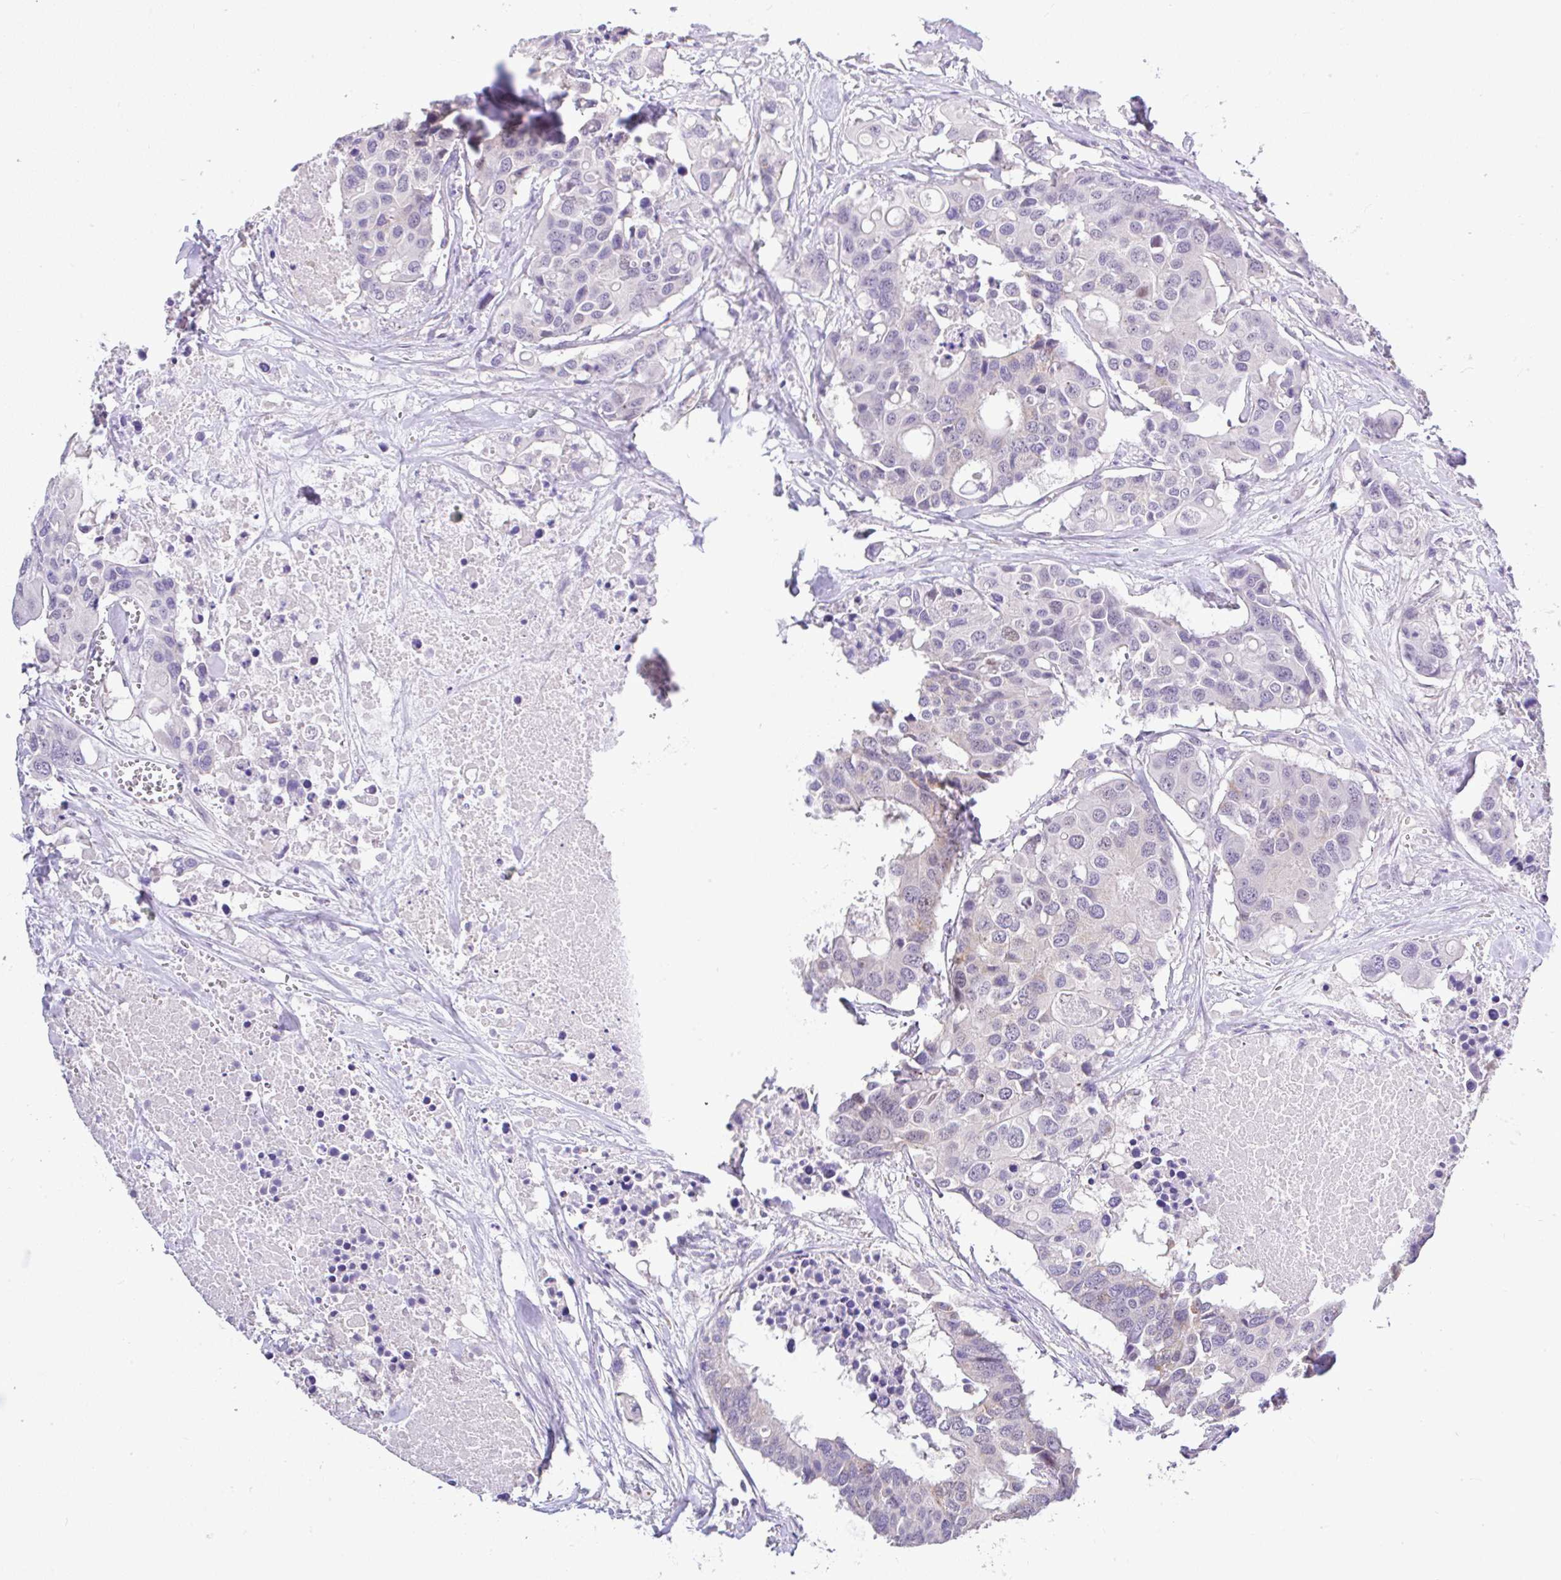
{"staining": {"intensity": "negative", "quantity": "none", "location": "none"}, "tissue": "colorectal cancer", "cell_type": "Tumor cells", "image_type": "cancer", "snomed": [{"axis": "morphology", "description": "Adenocarcinoma, NOS"}, {"axis": "topography", "description": "Colon"}], "caption": "The photomicrograph demonstrates no staining of tumor cells in colorectal adenocarcinoma.", "gene": "CTU1", "patient": {"sex": "male", "age": 77}}